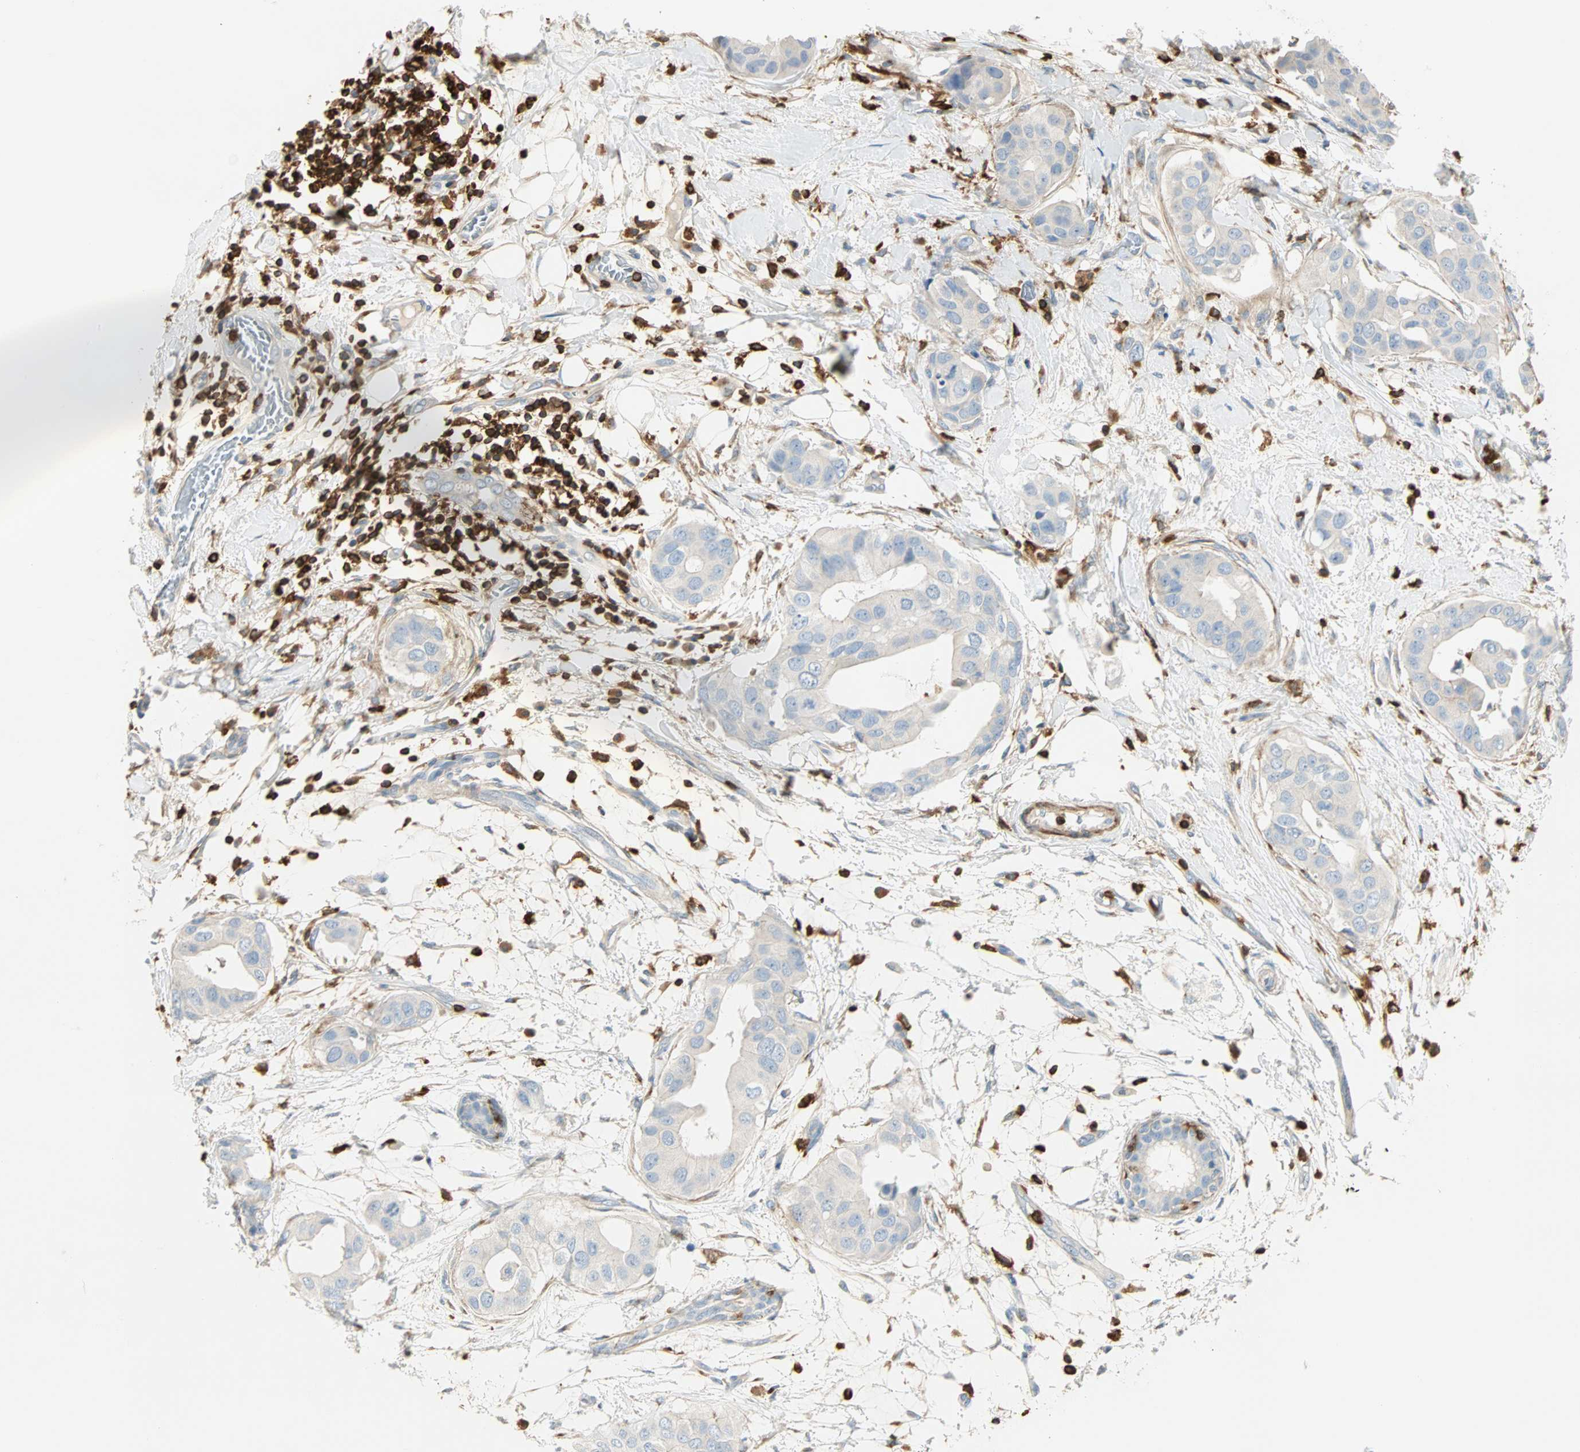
{"staining": {"intensity": "negative", "quantity": "none", "location": "none"}, "tissue": "breast cancer", "cell_type": "Tumor cells", "image_type": "cancer", "snomed": [{"axis": "morphology", "description": "Duct carcinoma"}, {"axis": "topography", "description": "Breast"}], "caption": "This is an immunohistochemistry image of breast infiltrating ductal carcinoma. There is no staining in tumor cells.", "gene": "FMNL1", "patient": {"sex": "female", "age": 40}}